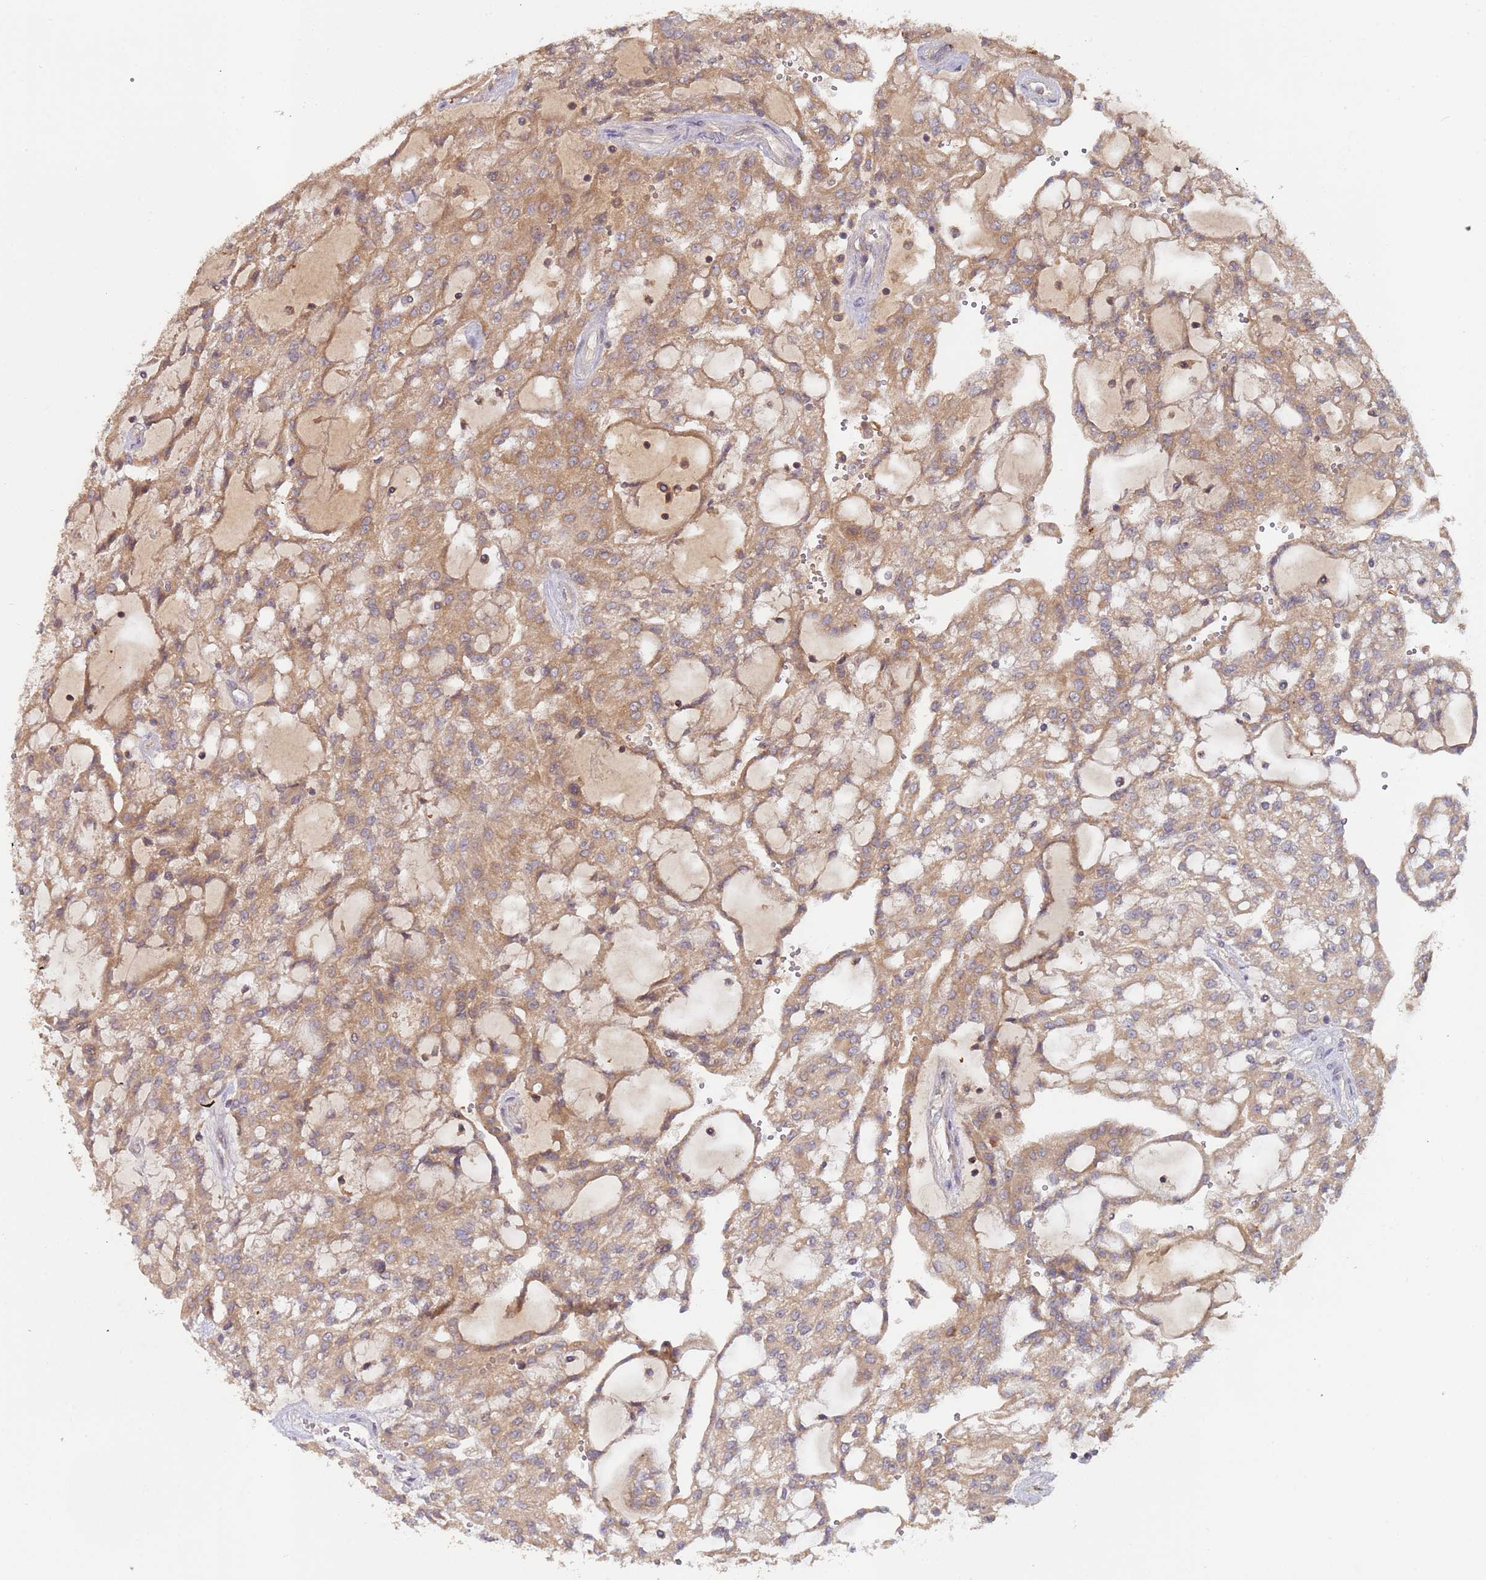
{"staining": {"intensity": "moderate", "quantity": ">75%", "location": "cytoplasmic/membranous"}, "tissue": "renal cancer", "cell_type": "Tumor cells", "image_type": "cancer", "snomed": [{"axis": "morphology", "description": "Adenocarcinoma, NOS"}, {"axis": "topography", "description": "Kidney"}], "caption": "Renal cancer (adenocarcinoma) stained with a protein marker shows moderate staining in tumor cells.", "gene": "OR5A2", "patient": {"sex": "male", "age": 63}}